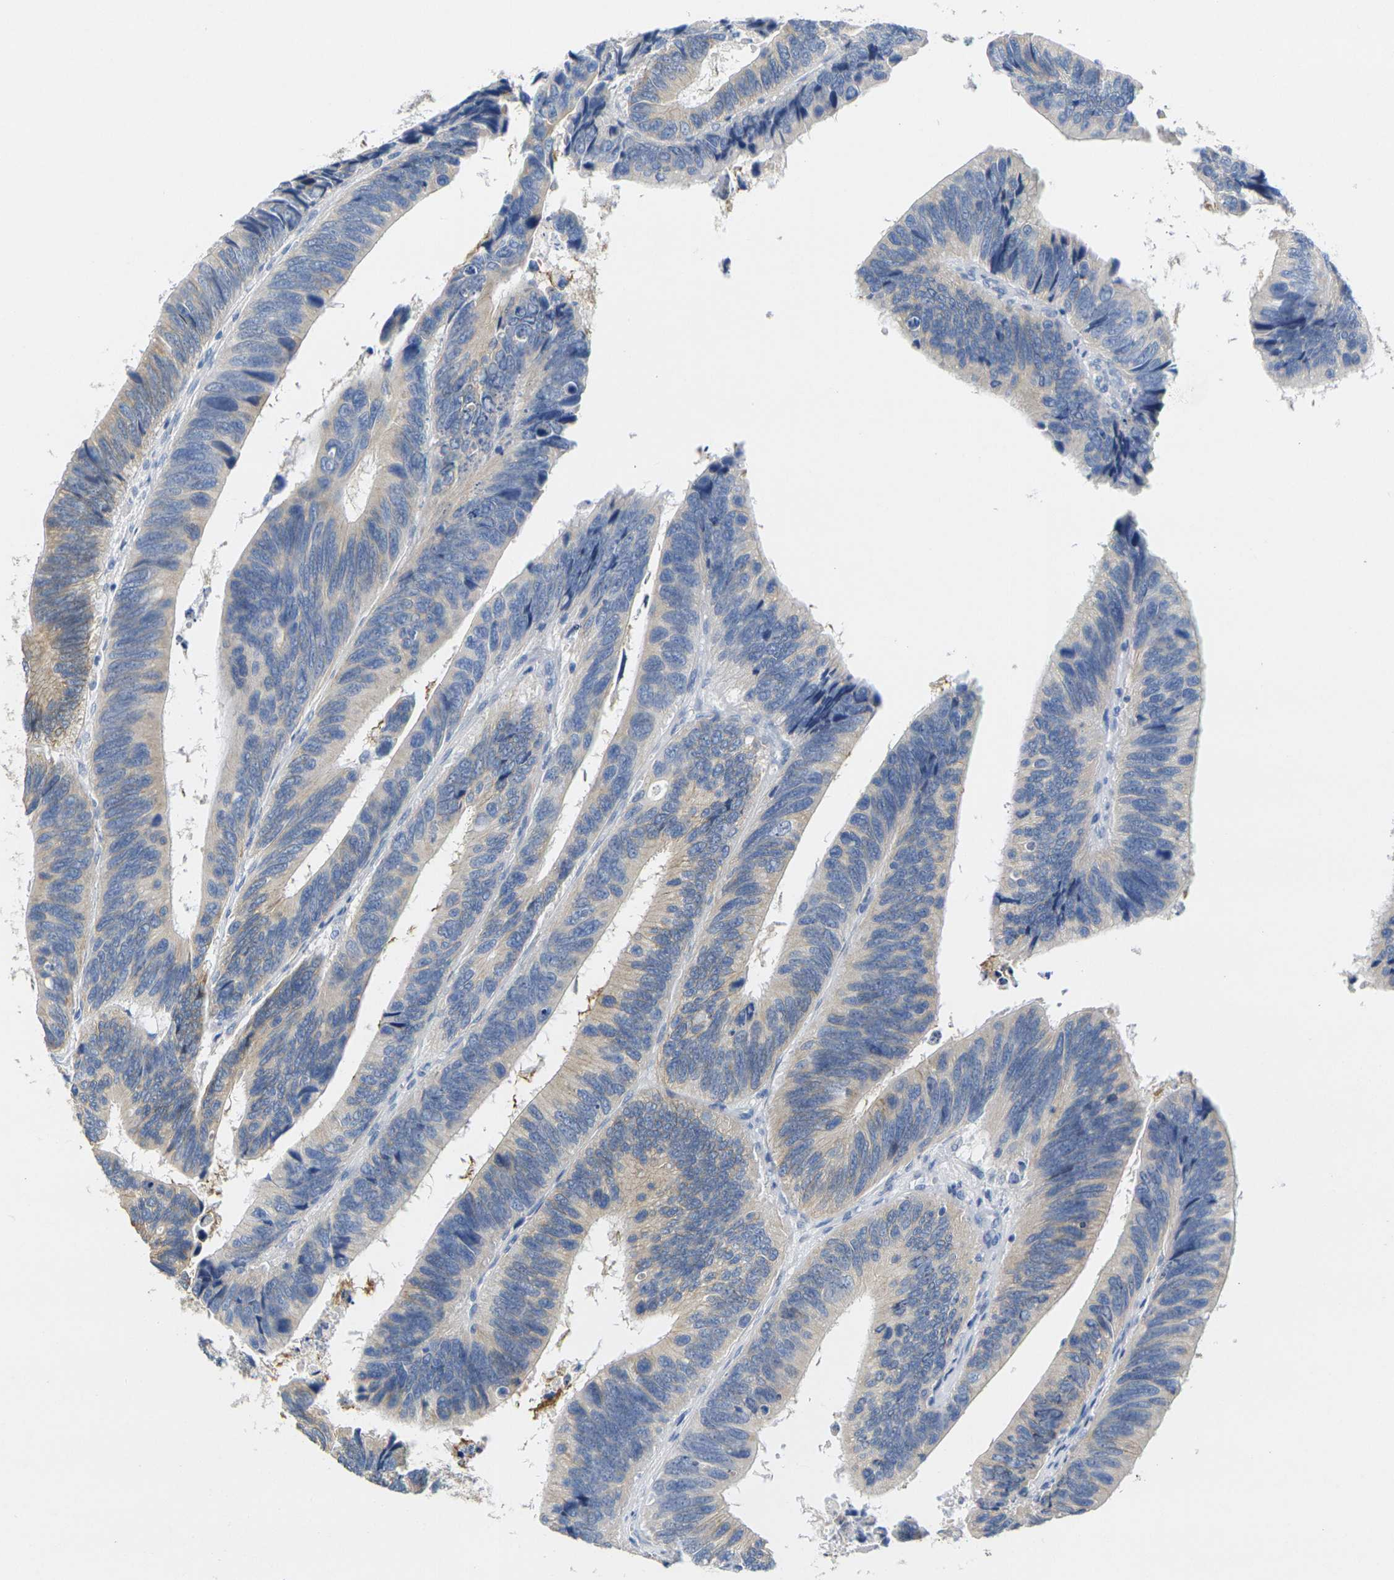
{"staining": {"intensity": "weak", "quantity": ">75%", "location": "cytoplasmic/membranous"}, "tissue": "colorectal cancer", "cell_type": "Tumor cells", "image_type": "cancer", "snomed": [{"axis": "morphology", "description": "Adenocarcinoma, NOS"}, {"axis": "topography", "description": "Colon"}], "caption": "Weak cytoplasmic/membranous positivity is identified in about >75% of tumor cells in colorectal cancer. (Brightfield microscopy of DAB IHC at high magnification).", "gene": "NOCT", "patient": {"sex": "male", "age": 72}}